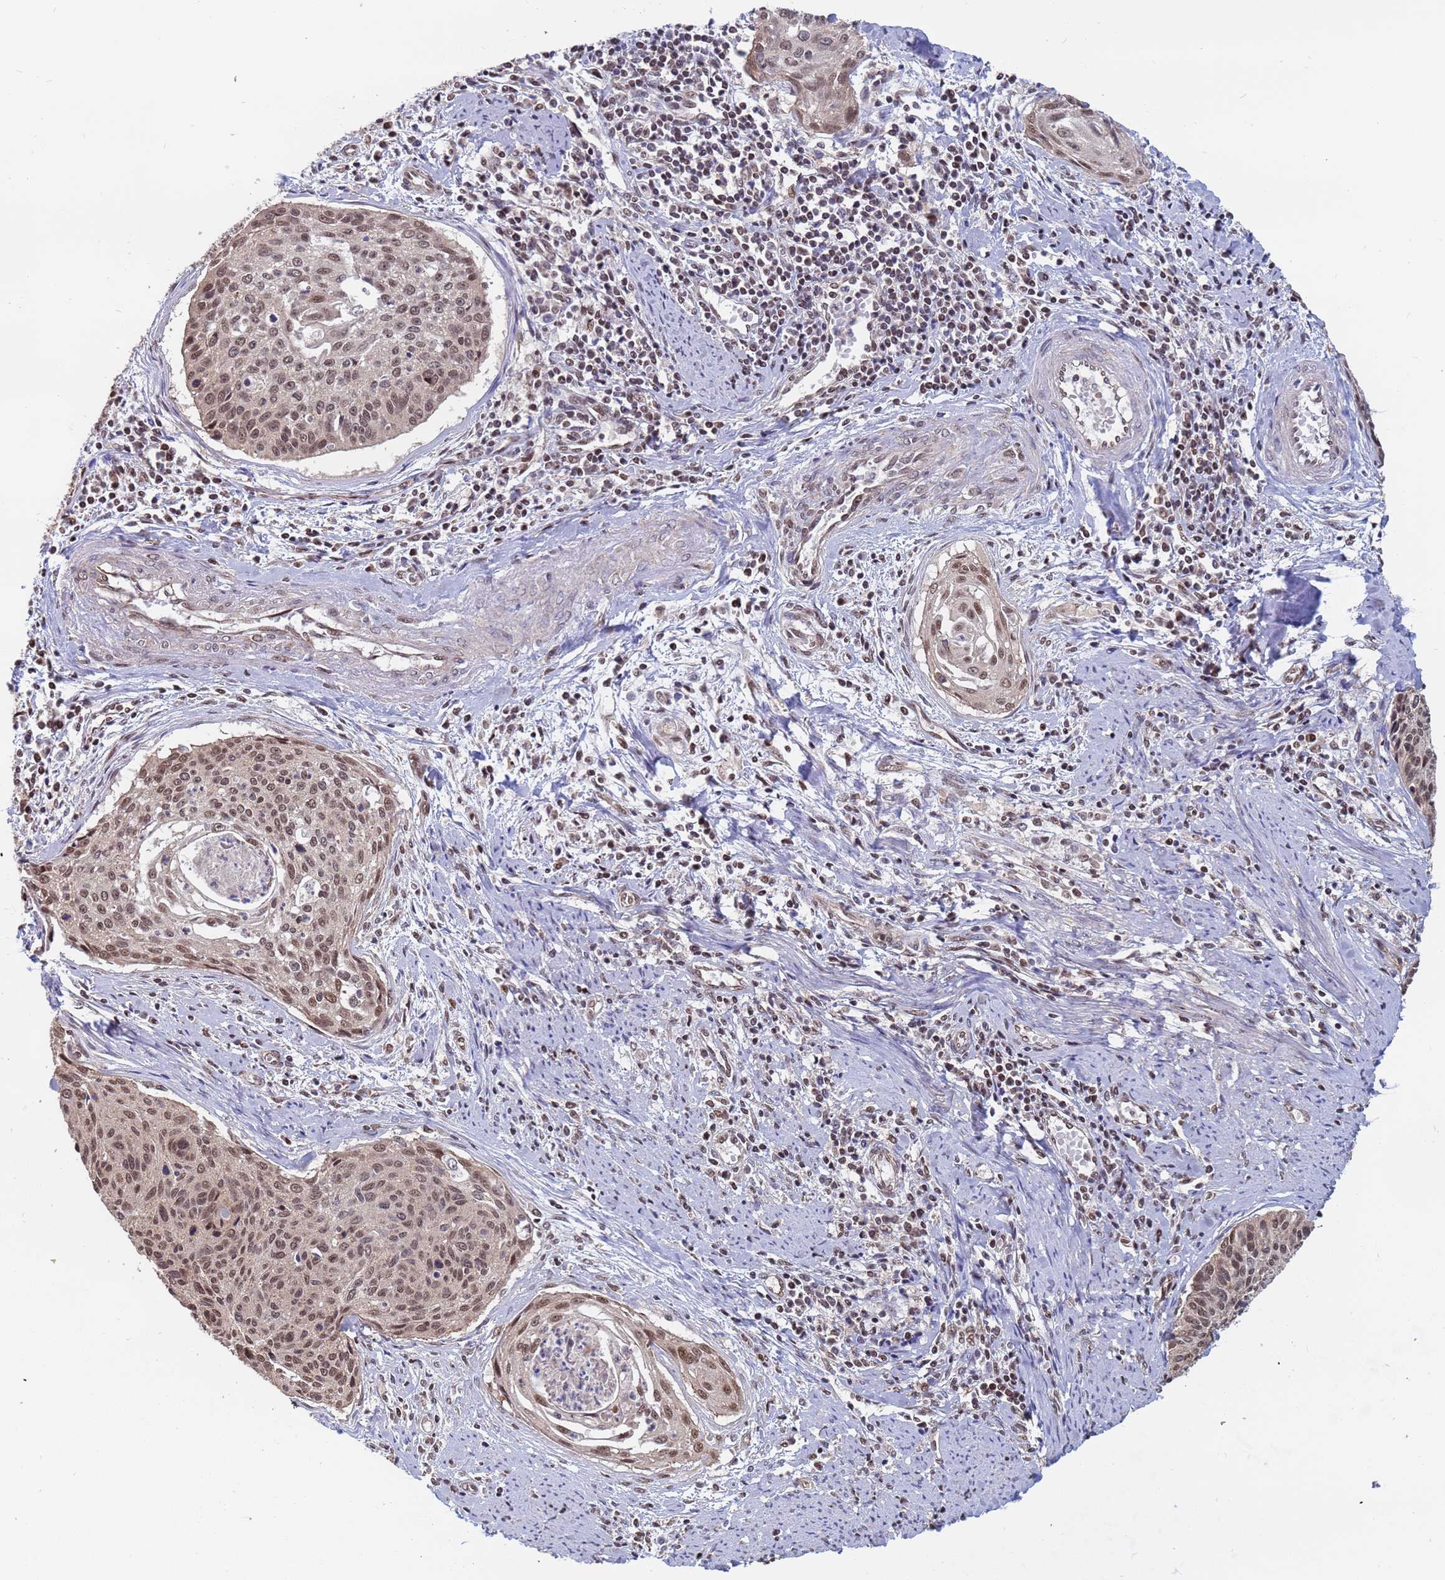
{"staining": {"intensity": "moderate", "quantity": ">75%", "location": "nuclear"}, "tissue": "cervical cancer", "cell_type": "Tumor cells", "image_type": "cancer", "snomed": [{"axis": "morphology", "description": "Squamous cell carcinoma, NOS"}, {"axis": "topography", "description": "Cervix"}], "caption": "The photomicrograph demonstrates immunohistochemical staining of cervical squamous cell carcinoma. There is moderate nuclear positivity is present in approximately >75% of tumor cells.", "gene": "DENND2B", "patient": {"sex": "female", "age": 55}}